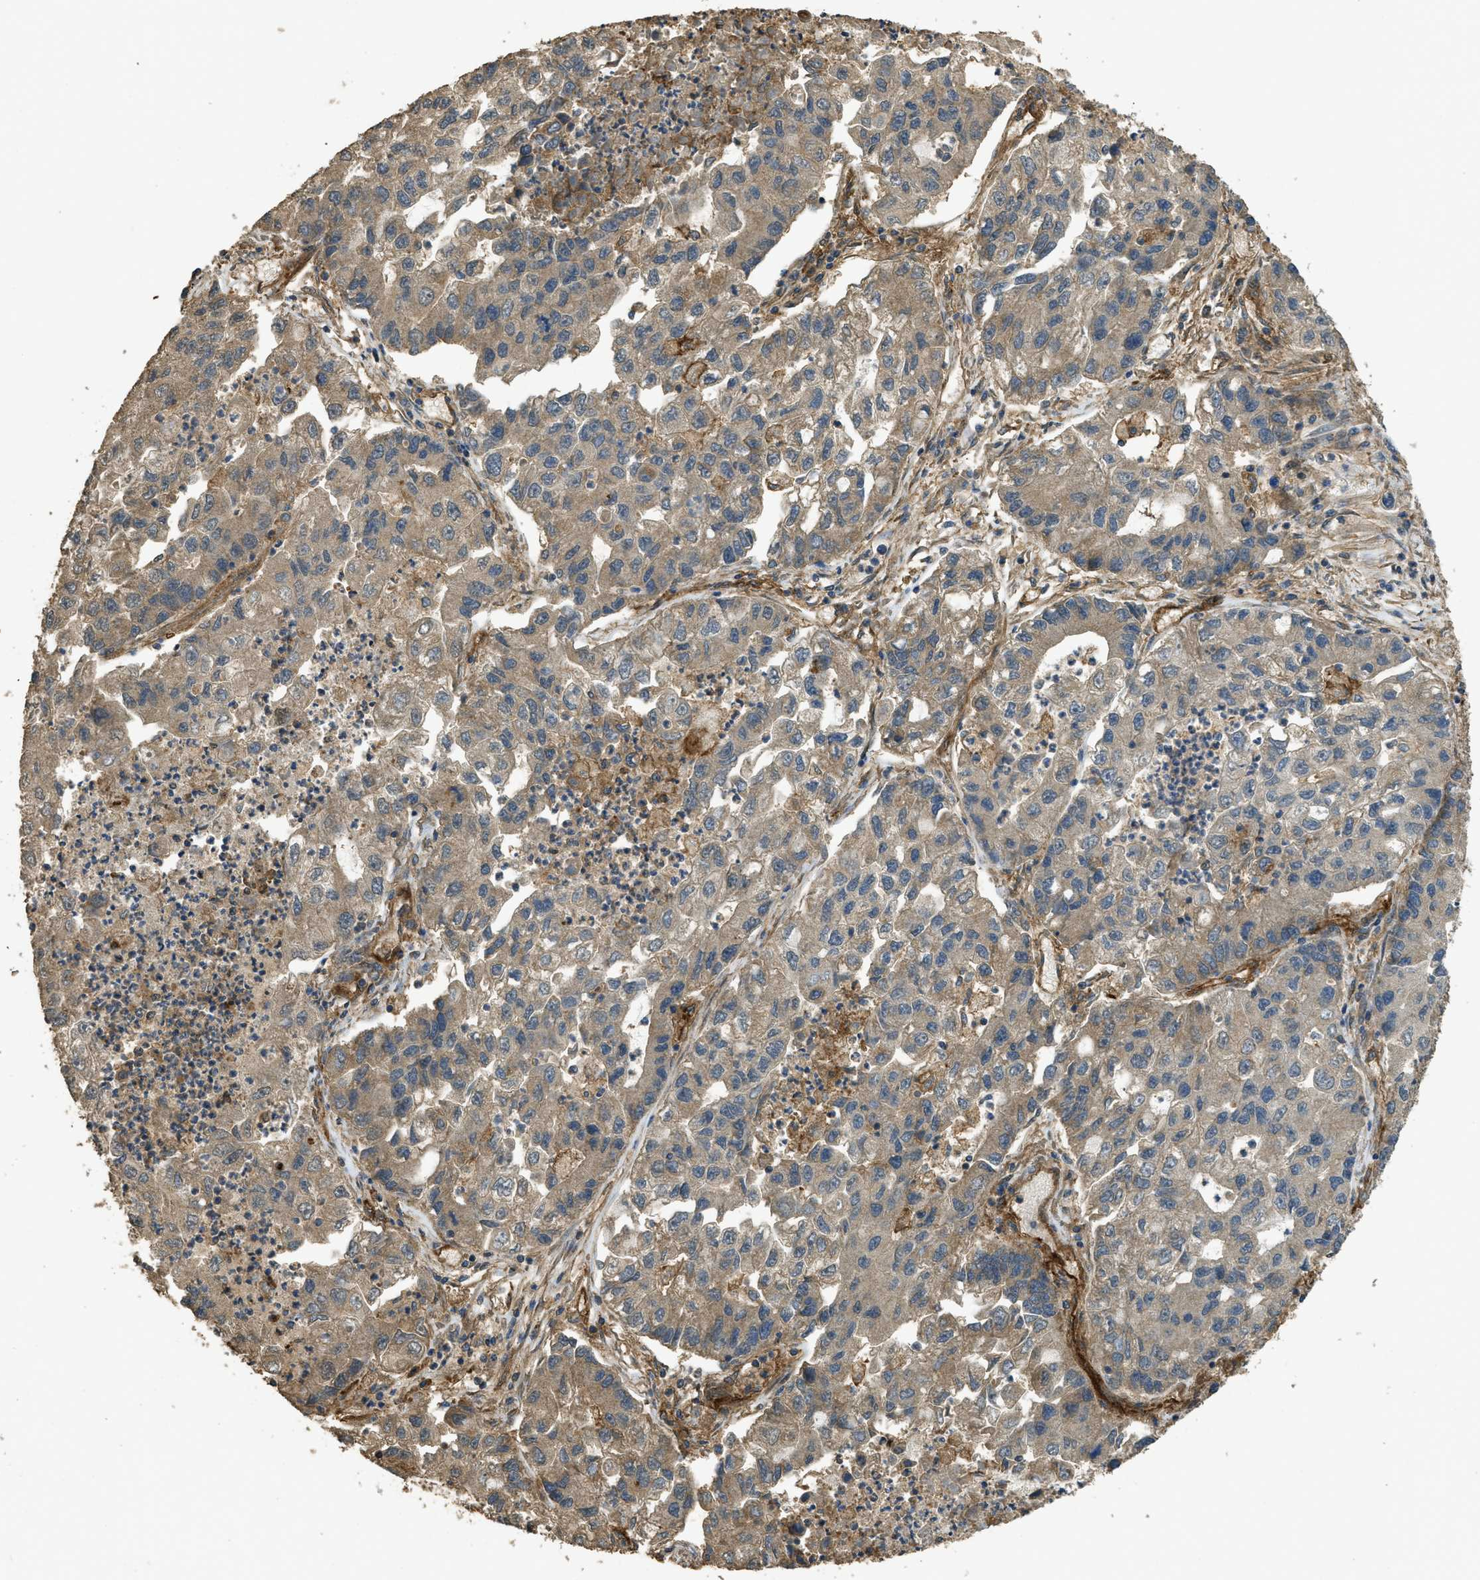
{"staining": {"intensity": "moderate", "quantity": ">75%", "location": "cytoplasmic/membranous"}, "tissue": "lung cancer", "cell_type": "Tumor cells", "image_type": "cancer", "snomed": [{"axis": "morphology", "description": "Adenocarcinoma, NOS"}, {"axis": "topography", "description": "Lung"}], "caption": "Moderate cytoplasmic/membranous protein positivity is present in approximately >75% of tumor cells in lung cancer. (Brightfield microscopy of DAB IHC at high magnification).", "gene": "CD276", "patient": {"sex": "female", "age": 51}}